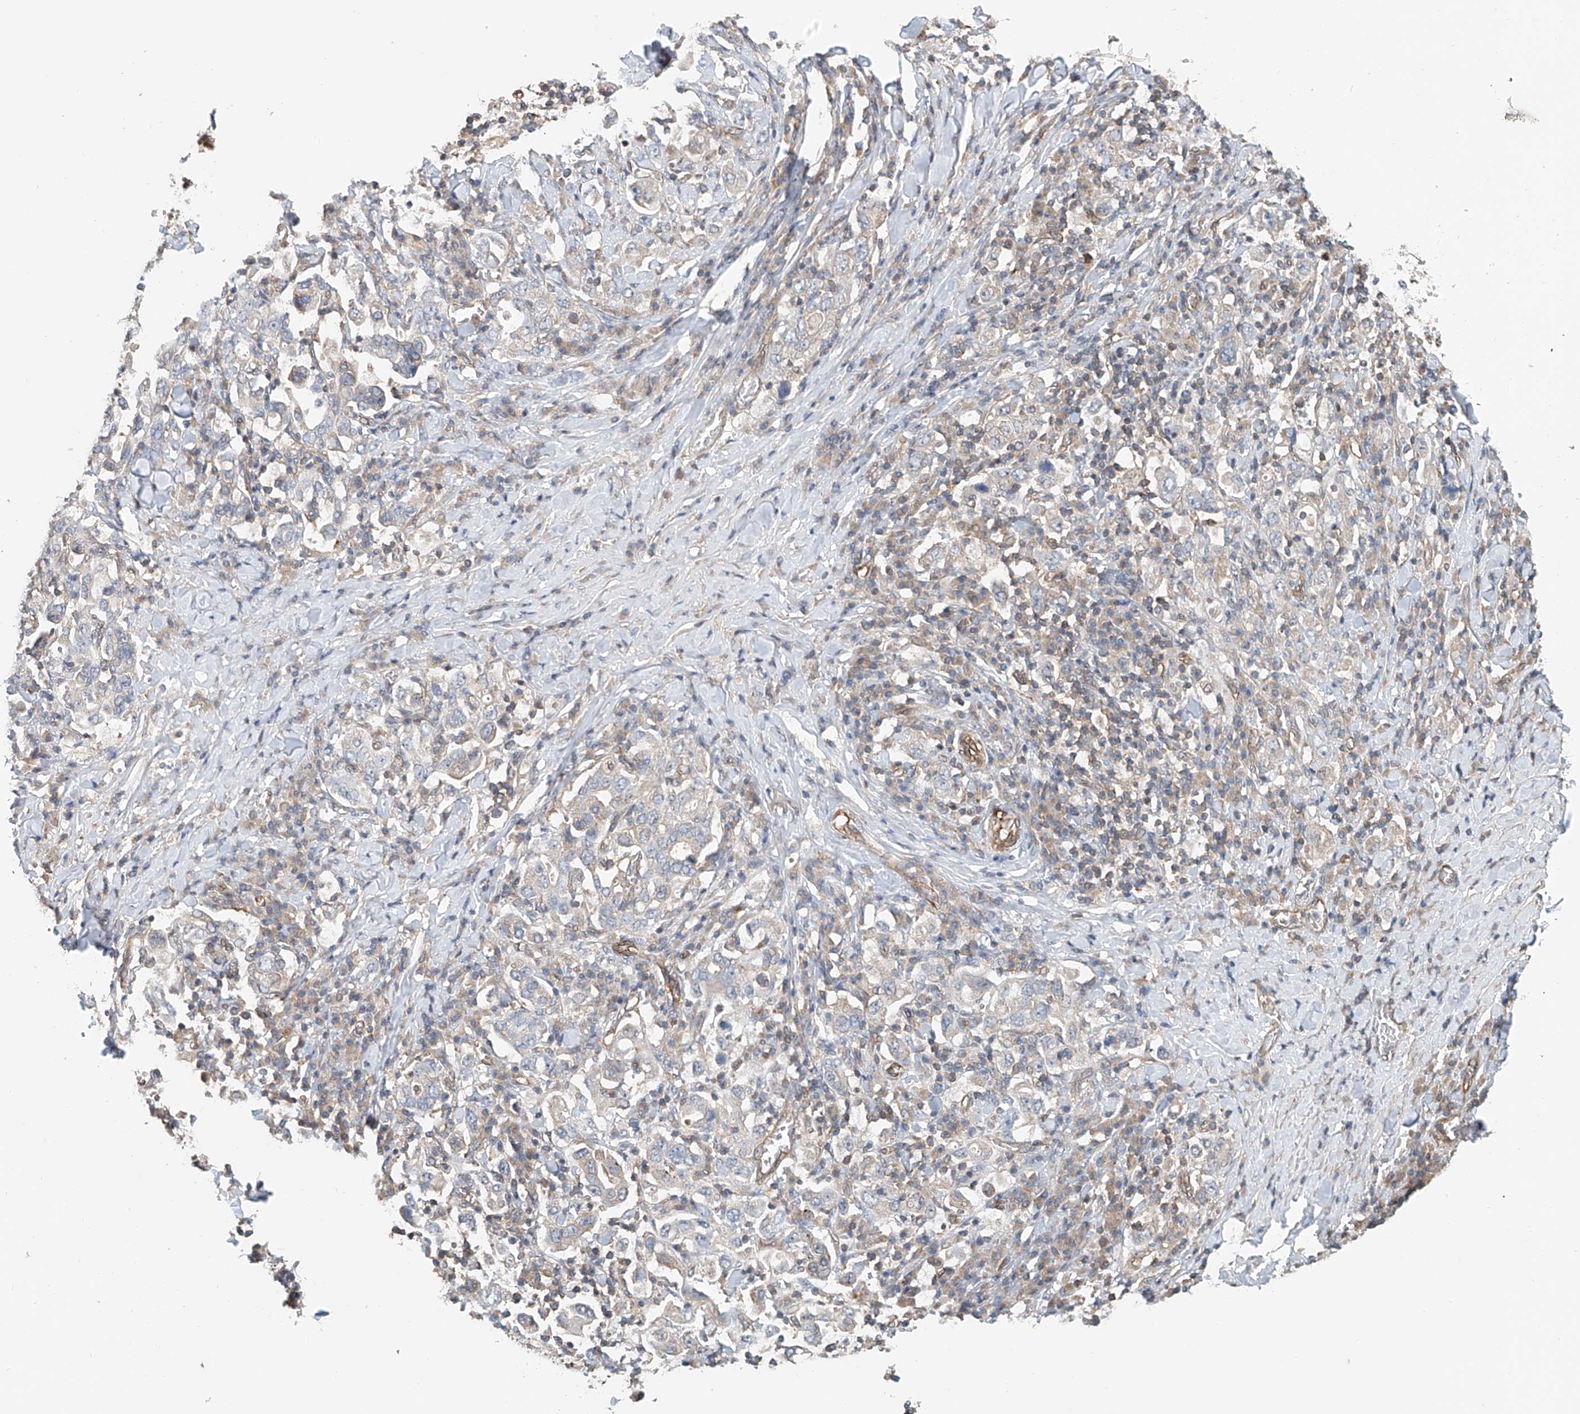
{"staining": {"intensity": "negative", "quantity": "none", "location": "none"}, "tissue": "stomach cancer", "cell_type": "Tumor cells", "image_type": "cancer", "snomed": [{"axis": "morphology", "description": "Adenocarcinoma, NOS"}, {"axis": "topography", "description": "Stomach, upper"}], "caption": "Immunohistochemical staining of human stomach cancer reveals no significant staining in tumor cells.", "gene": "FRYL", "patient": {"sex": "male", "age": 62}}